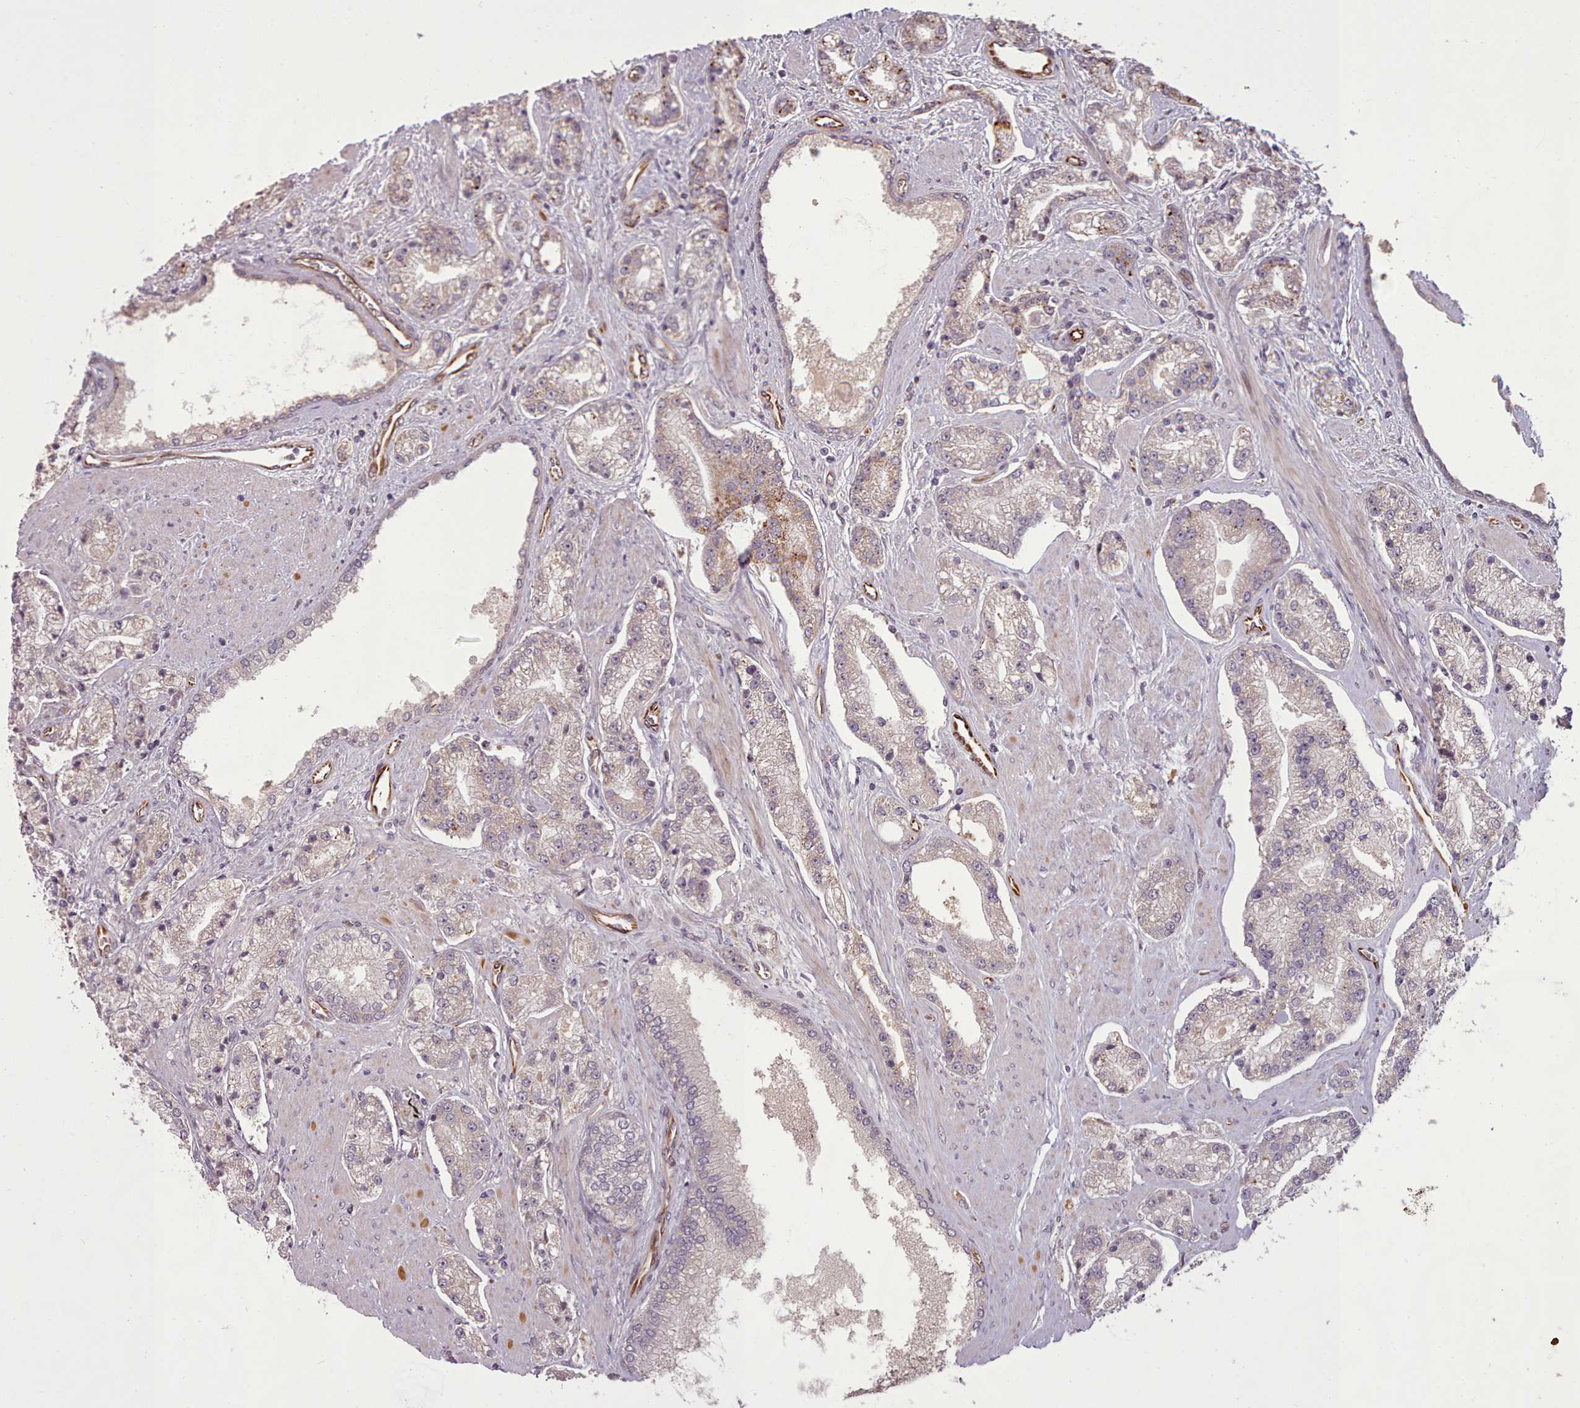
{"staining": {"intensity": "strong", "quantity": "<25%", "location": "cytoplasmic/membranous"}, "tissue": "prostate cancer", "cell_type": "Tumor cells", "image_type": "cancer", "snomed": [{"axis": "morphology", "description": "Adenocarcinoma, High grade"}, {"axis": "topography", "description": "Prostate"}], "caption": "Immunohistochemistry histopathology image of neoplastic tissue: human prostate adenocarcinoma (high-grade) stained using immunohistochemistry (IHC) reveals medium levels of strong protein expression localized specifically in the cytoplasmic/membranous of tumor cells, appearing as a cytoplasmic/membranous brown color.", "gene": "GBGT1", "patient": {"sex": "male", "age": 67}}